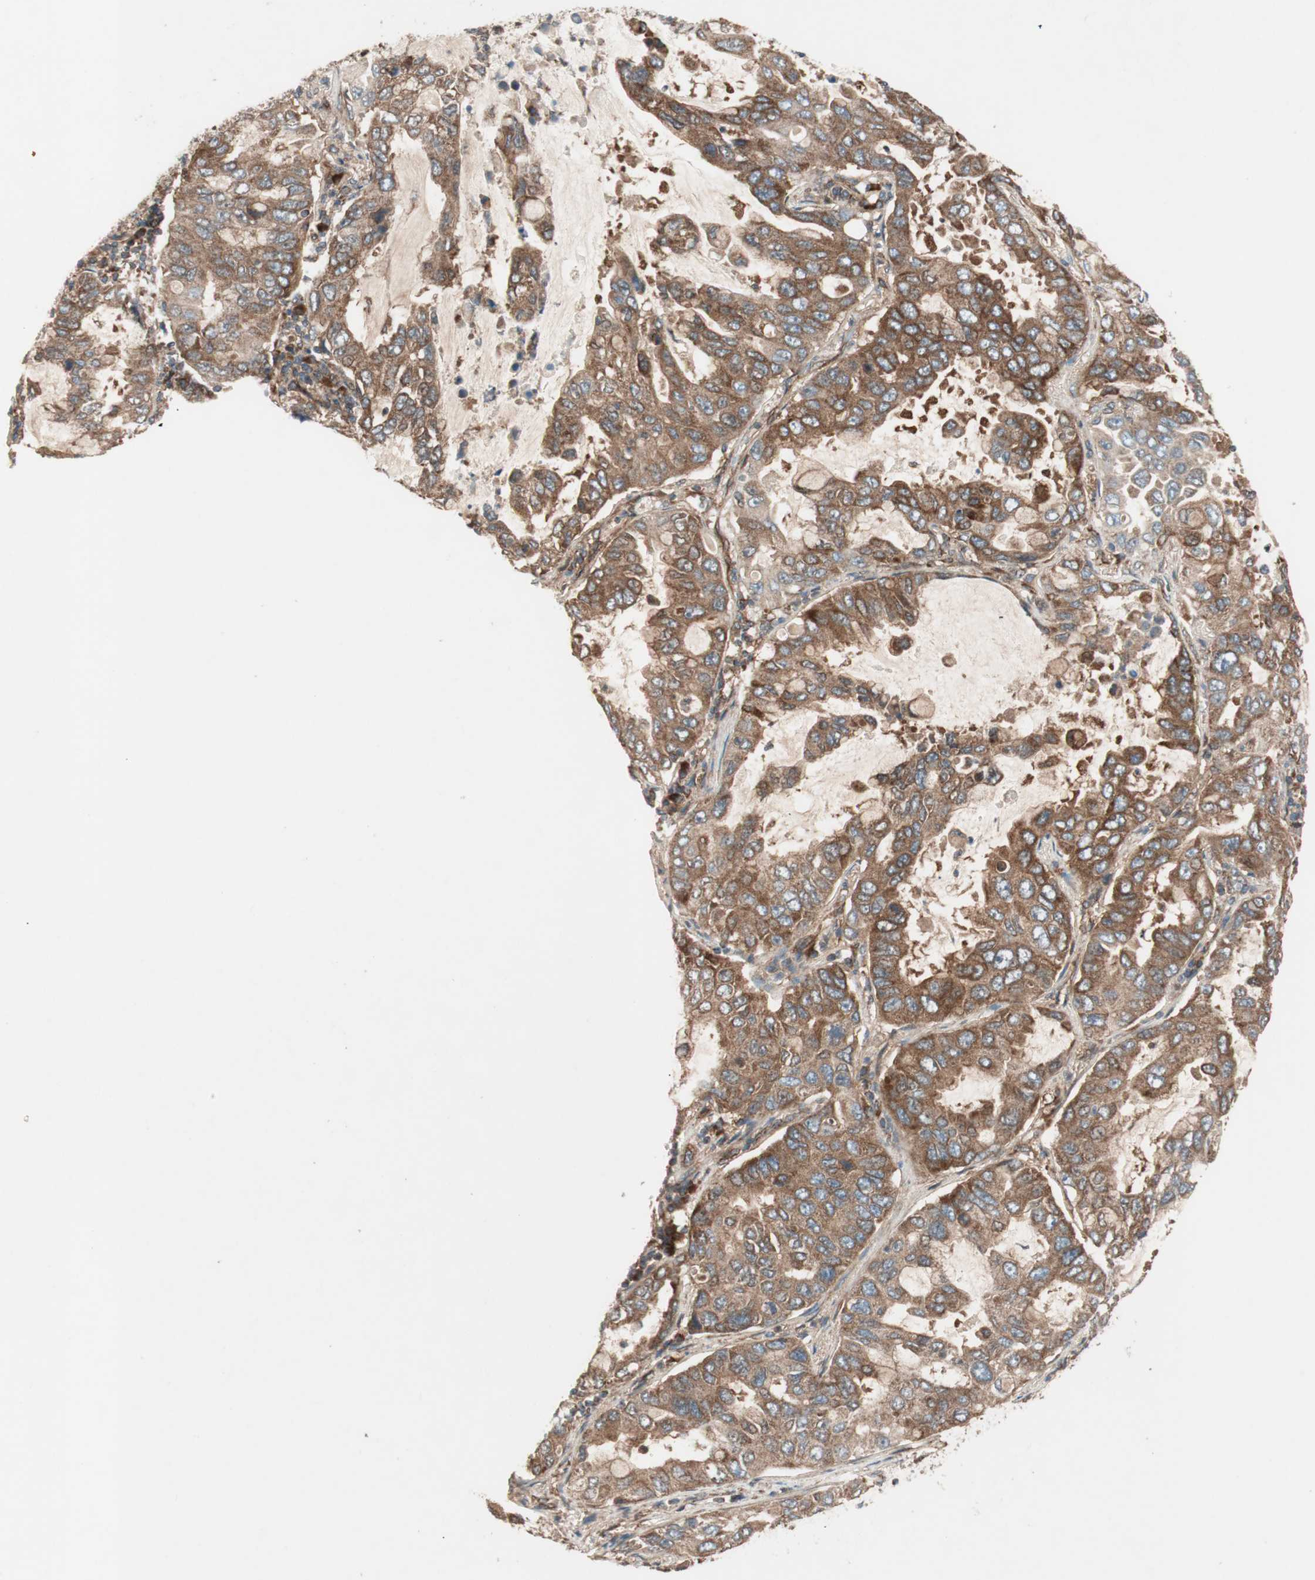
{"staining": {"intensity": "moderate", "quantity": ">75%", "location": "cytoplasmic/membranous"}, "tissue": "lung cancer", "cell_type": "Tumor cells", "image_type": "cancer", "snomed": [{"axis": "morphology", "description": "Adenocarcinoma, NOS"}, {"axis": "topography", "description": "Lung"}], "caption": "Human lung adenocarcinoma stained with a brown dye displays moderate cytoplasmic/membranous positive expression in about >75% of tumor cells.", "gene": "RAB5A", "patient": {"sex": "male", "age": 64}}